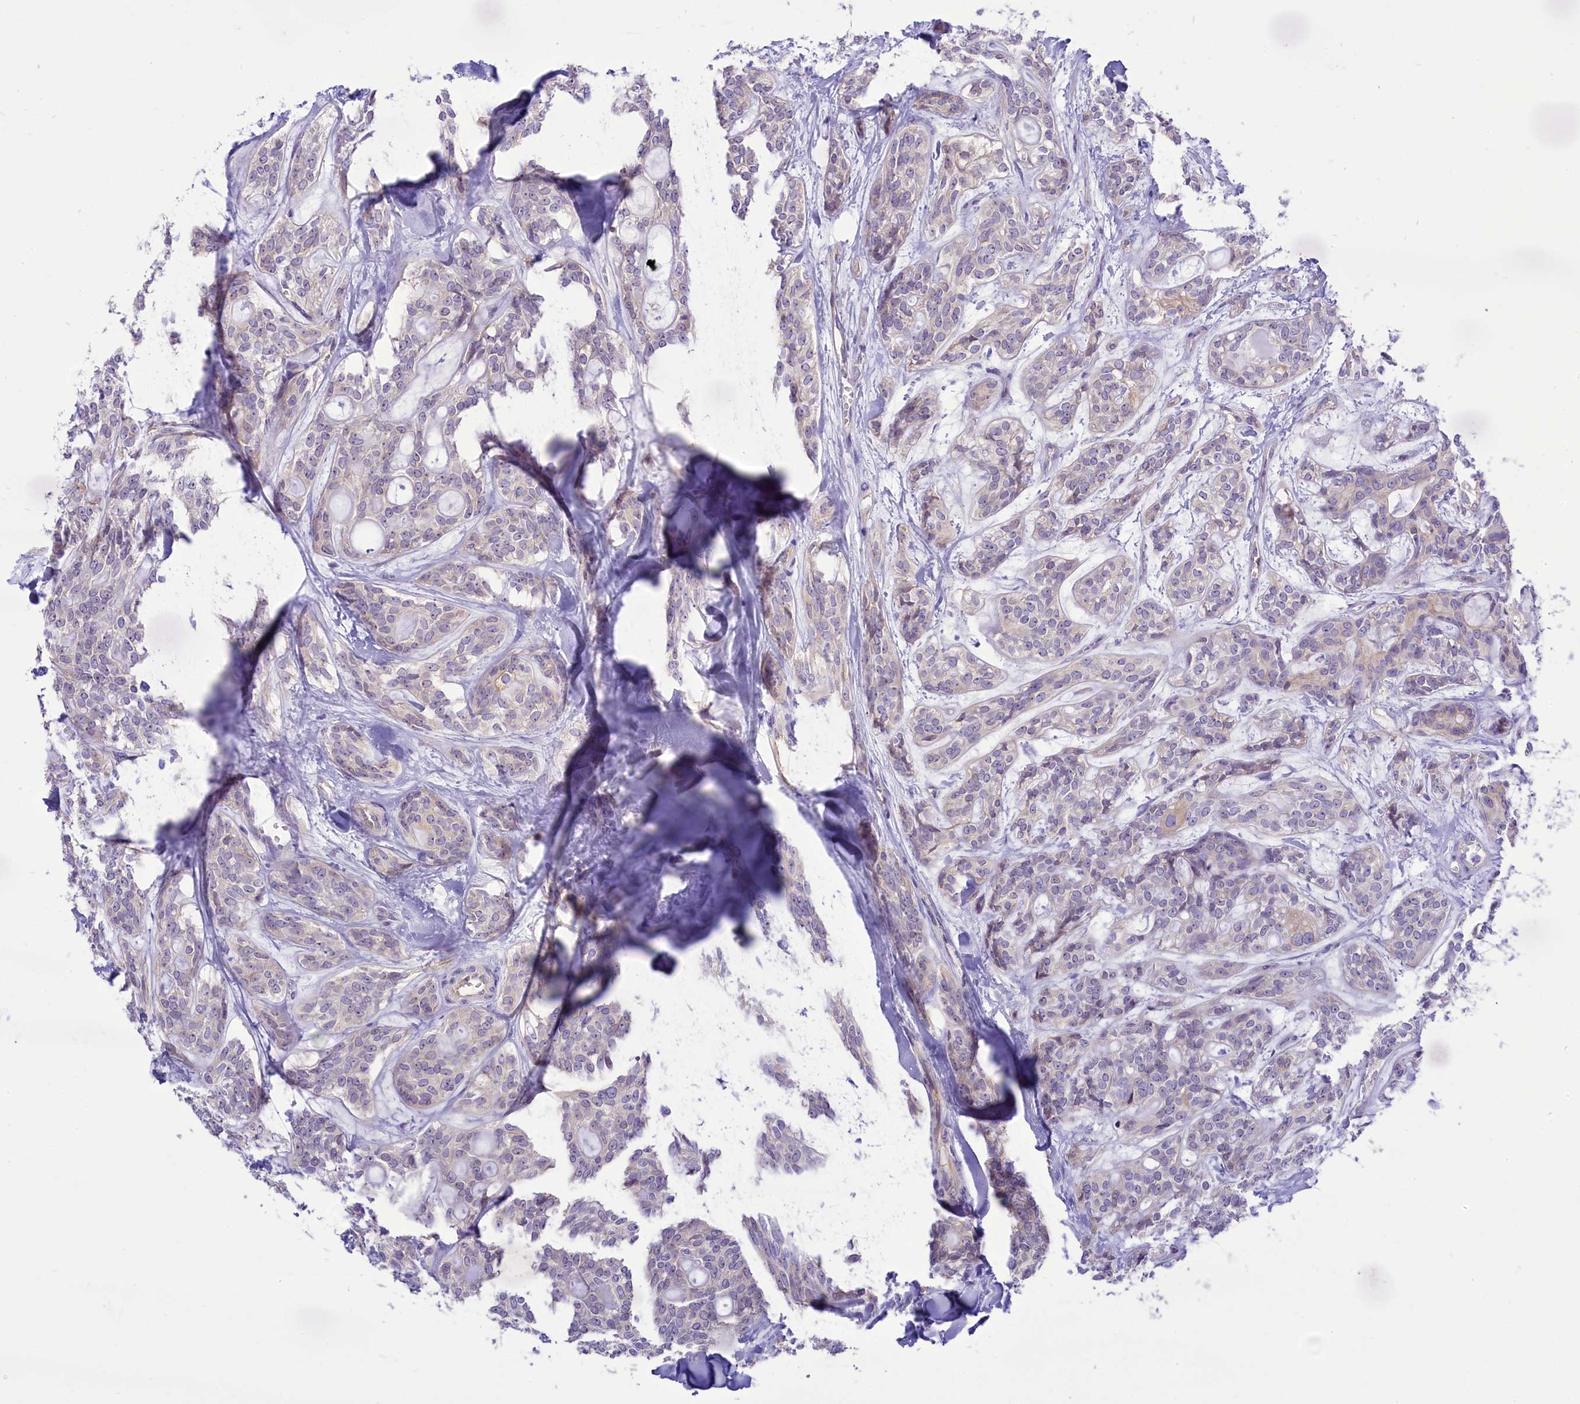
{"staining": {"intensity": "negative", "quantity": "none", "location": "none"}, "tissue": "head and neck cancer", "cell_type": "Tumor cells", "image_type": "cancer", "snomed": [{"axis": "morphology", "description": "Adenocarcinoma, NOS"}, {"axis": "topography", "description": "Head-Neck"}], "caption": "Tumor cells are negative for brown protein staining in head and neck cancer.", "gene": "DCAF16", "patient": {"sex": "male", "age": 66}}